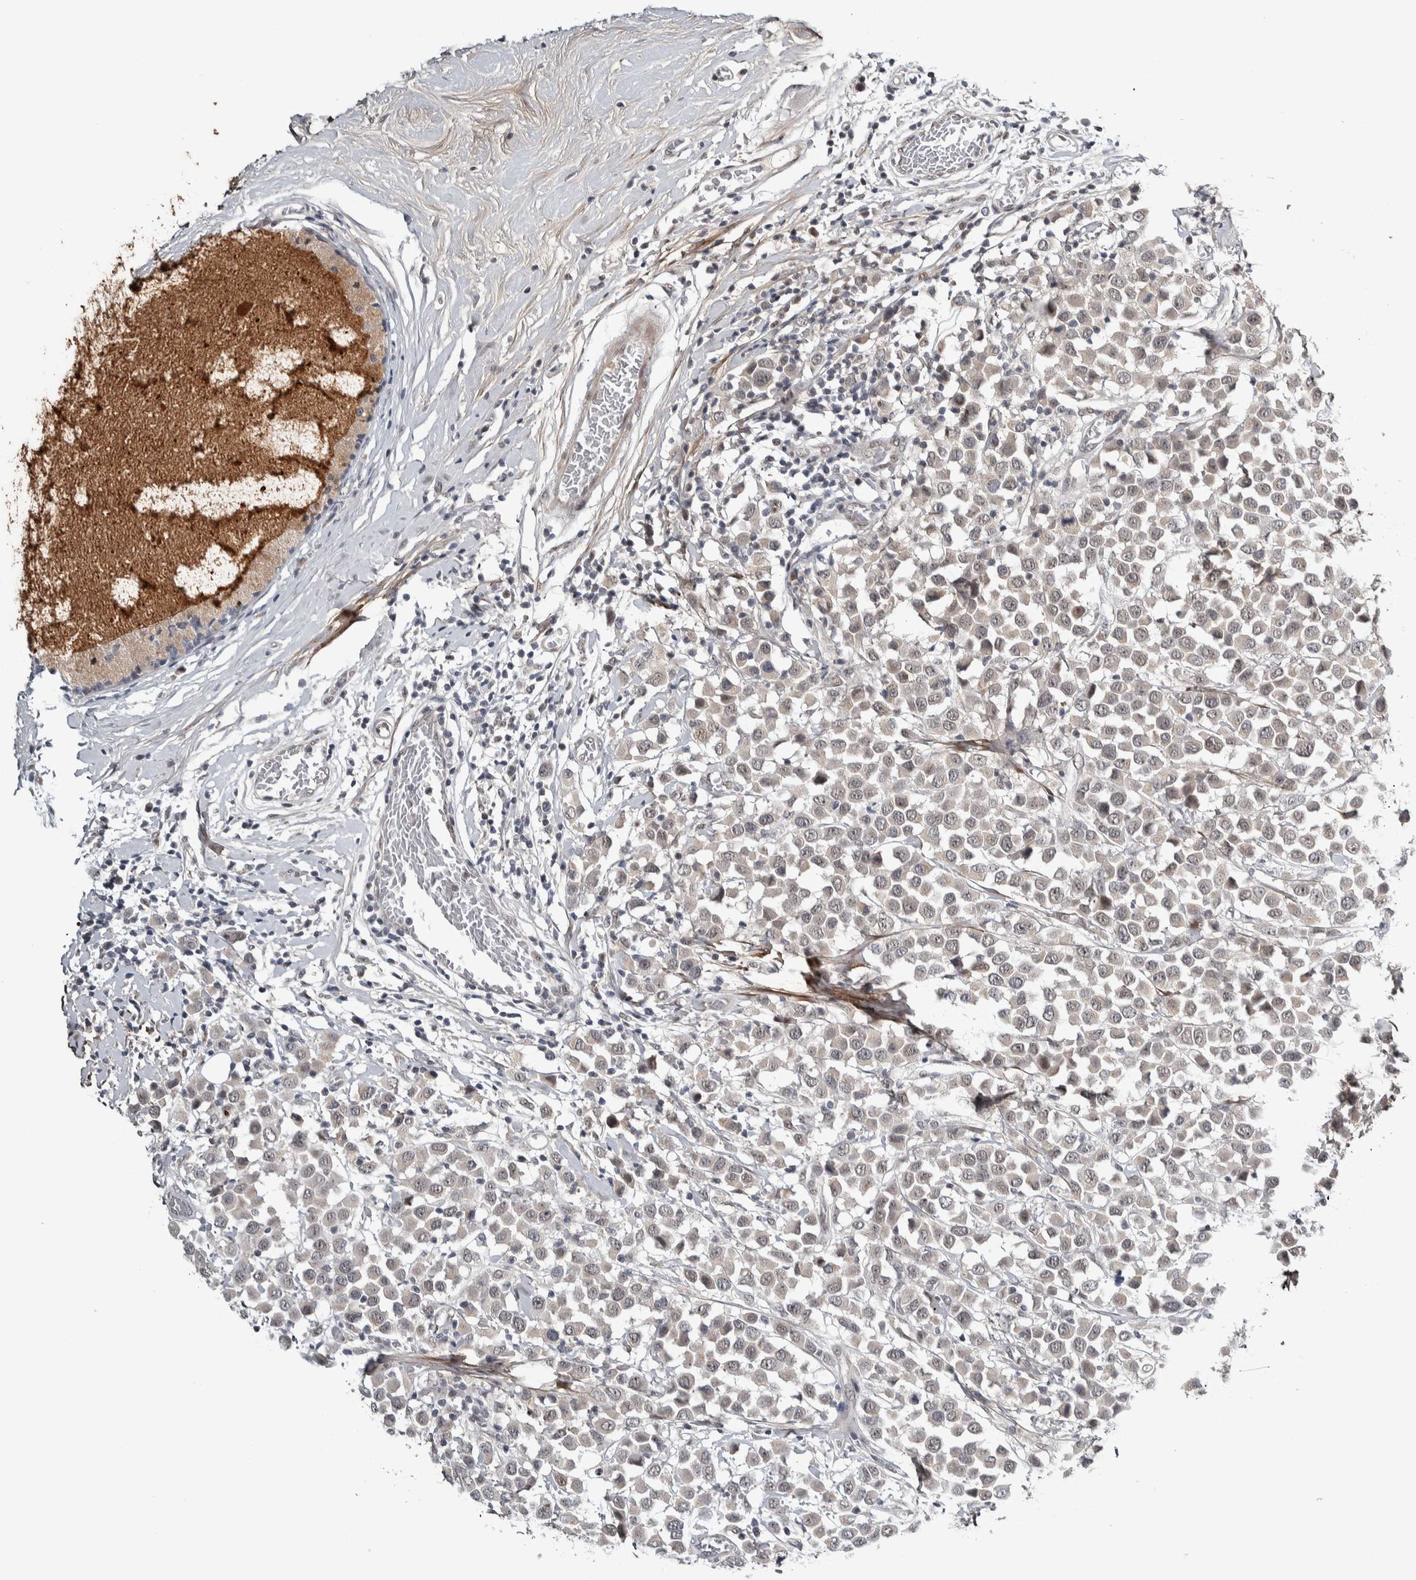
{"staining": {"intensity": "weak", "quantity": ">75%", "location": "nuclear"}, "tissue": "breast cancer", "cell_type": "Tumor cells", "image_type": "cancer", "snomed": [{"axis": "morphology", "description": "Duct carcinoma"}, {"axis": "topography", "description": "Breast"}], "caption": "The immunohistochemical stain labels weak nuclear staining in tumor cells of breast cancer tissue. (DAB (3,3'-diaminobenzidine) IHC with brightfield microscopy, high magnification).", "gene": "ASPN", "patient": {"sex": "female", "age": 61}}